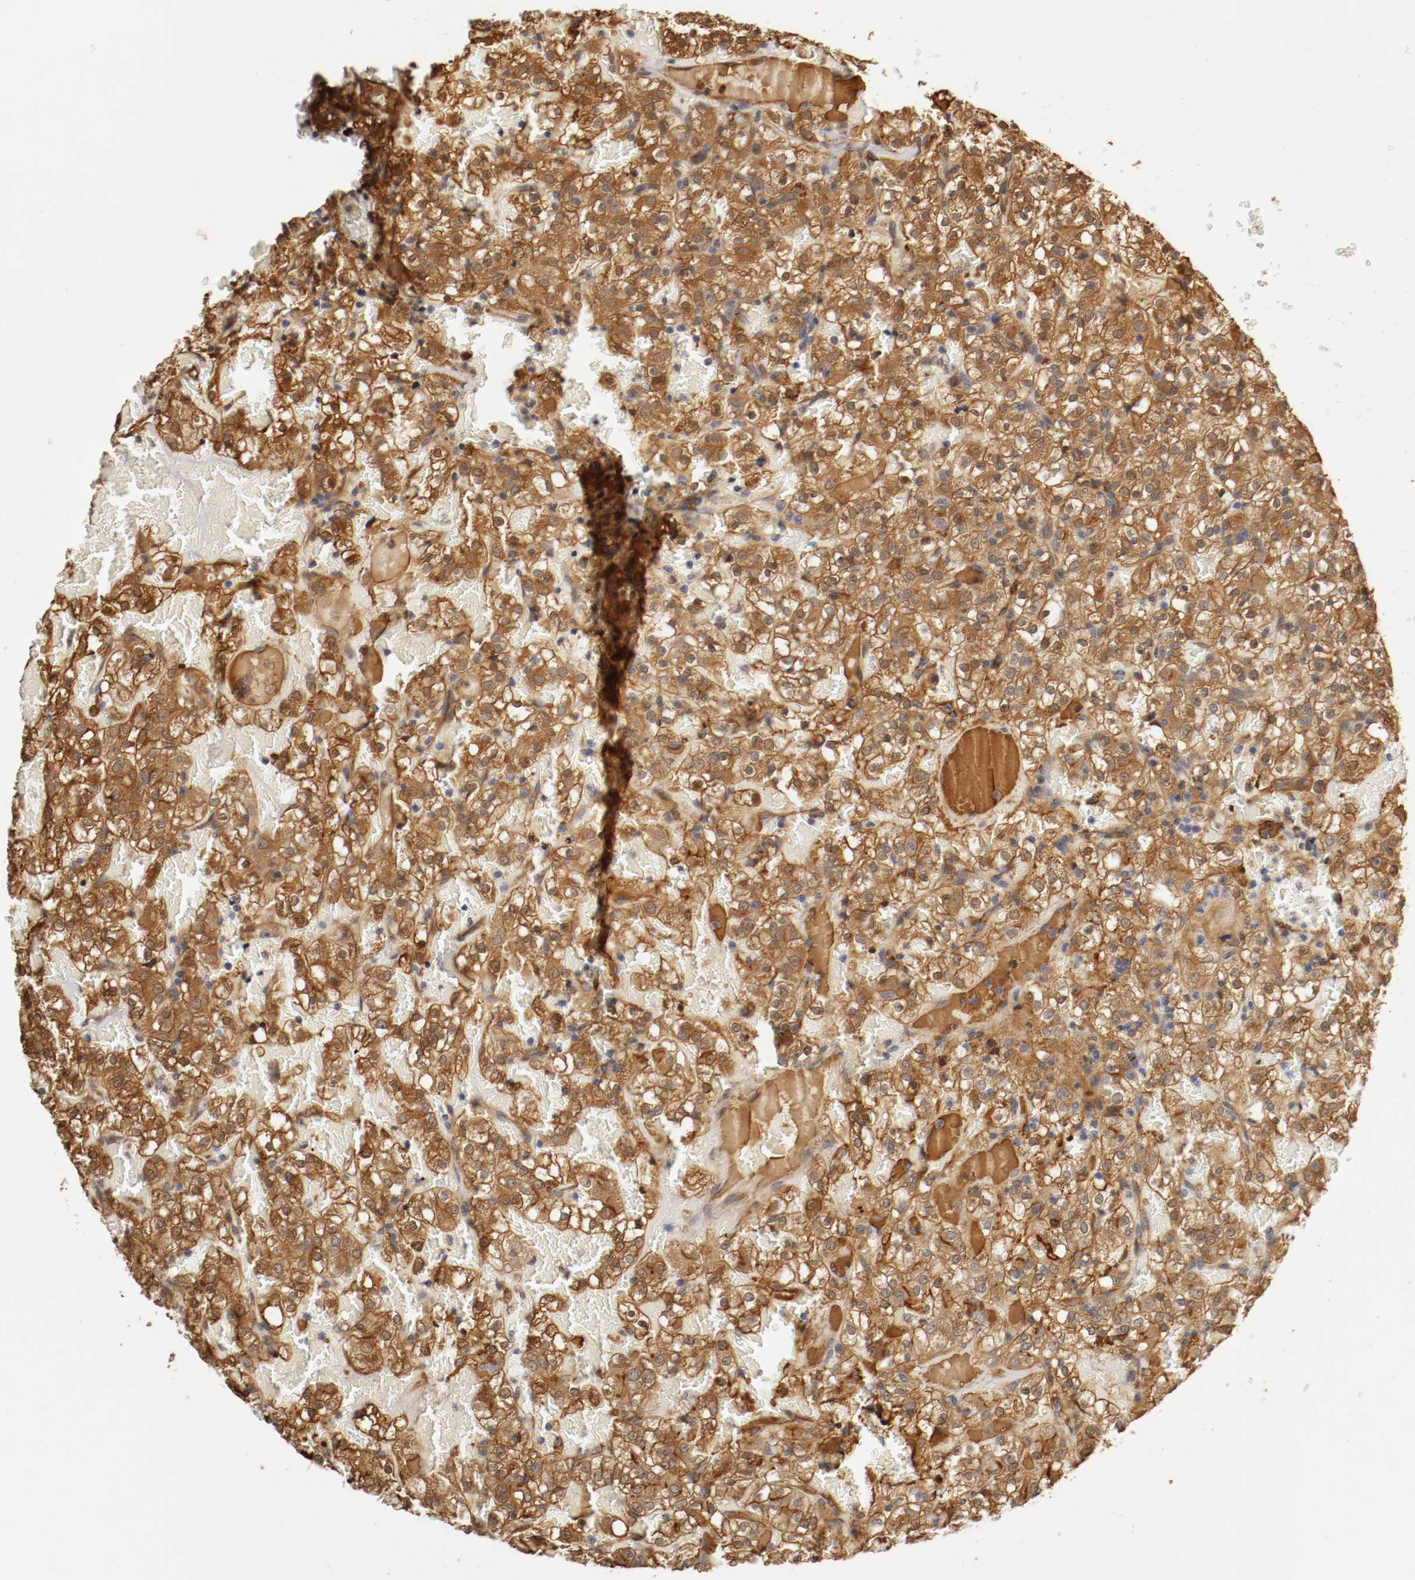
{"staining": {"intensity": "strong", "quantity": ">75%", "location": "cytoplasmic/membranous,nuclear"}, "tissue": "renal cancer", "cell_type": "Tumor cells", "image_type": "cancer", "snomed": [{"axis": "morphology", "description": "Normal tissue, NOS"}, {"axis": "morphology", "description": "Adenocarcinoma, NOS"}, {"axis": "topography", "description": "Kidney"}], "caption": "Protein expression analysis of renal adenocarcinoma demonstrates strong cytoplasmic/membranous and nuclear staining in approximately >75% of tumor cells. The protein of interest is stained brown, and the nuclei are stained in blue (DAB IHC with brightfield microscopy, high magnification).", "gene": "TNFRSF1B", "patient": {"sex": "female", "age": 72}}